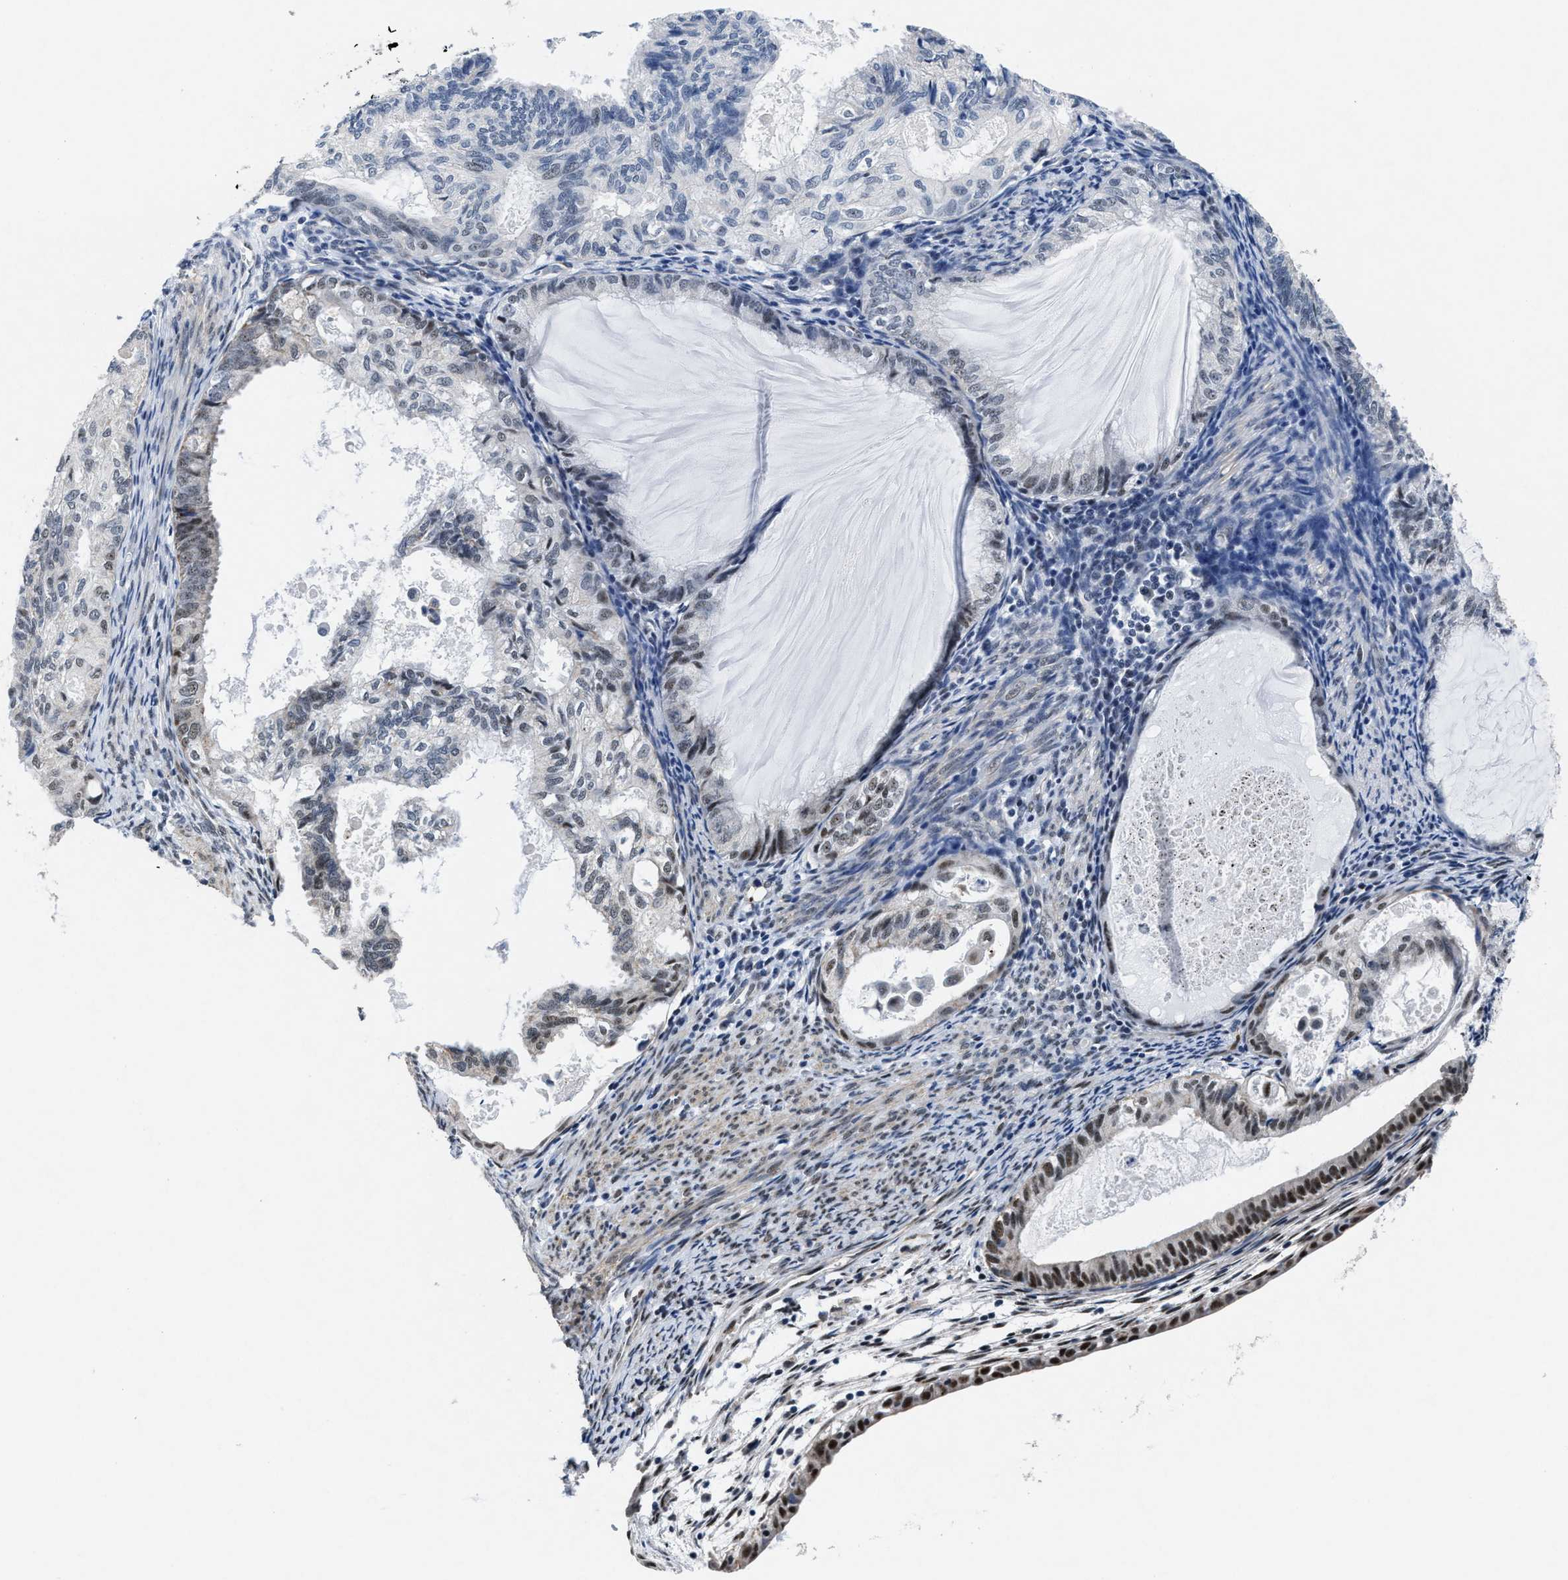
{"staining": {"intensity": "moderate", "quantity": "<25%", "location": "nuclear"}, "tissue": "cervical cancer", "cell_type": "Tumor cells", "image_type": "cancer", "snomed": [{"axis": "morphology", "description": "Normal tissue, NOS"}, {"axis": "morphology", "description": "Adenocarcinoma, NOS"}, {"axis": "topography", "description": "Cervix"}, {"axis": "topography", "description": "Endometrium"}], "caption": "Cervical cancer stained with DAB (3,3'-diaminobenzidine) immunohistochemistry (IHC) demonstrates low levels of moderate nuclear staining in approximately <25% of tumor cells.", "gene": "ID3", "patient": {"sex": "female", "age": 86}}